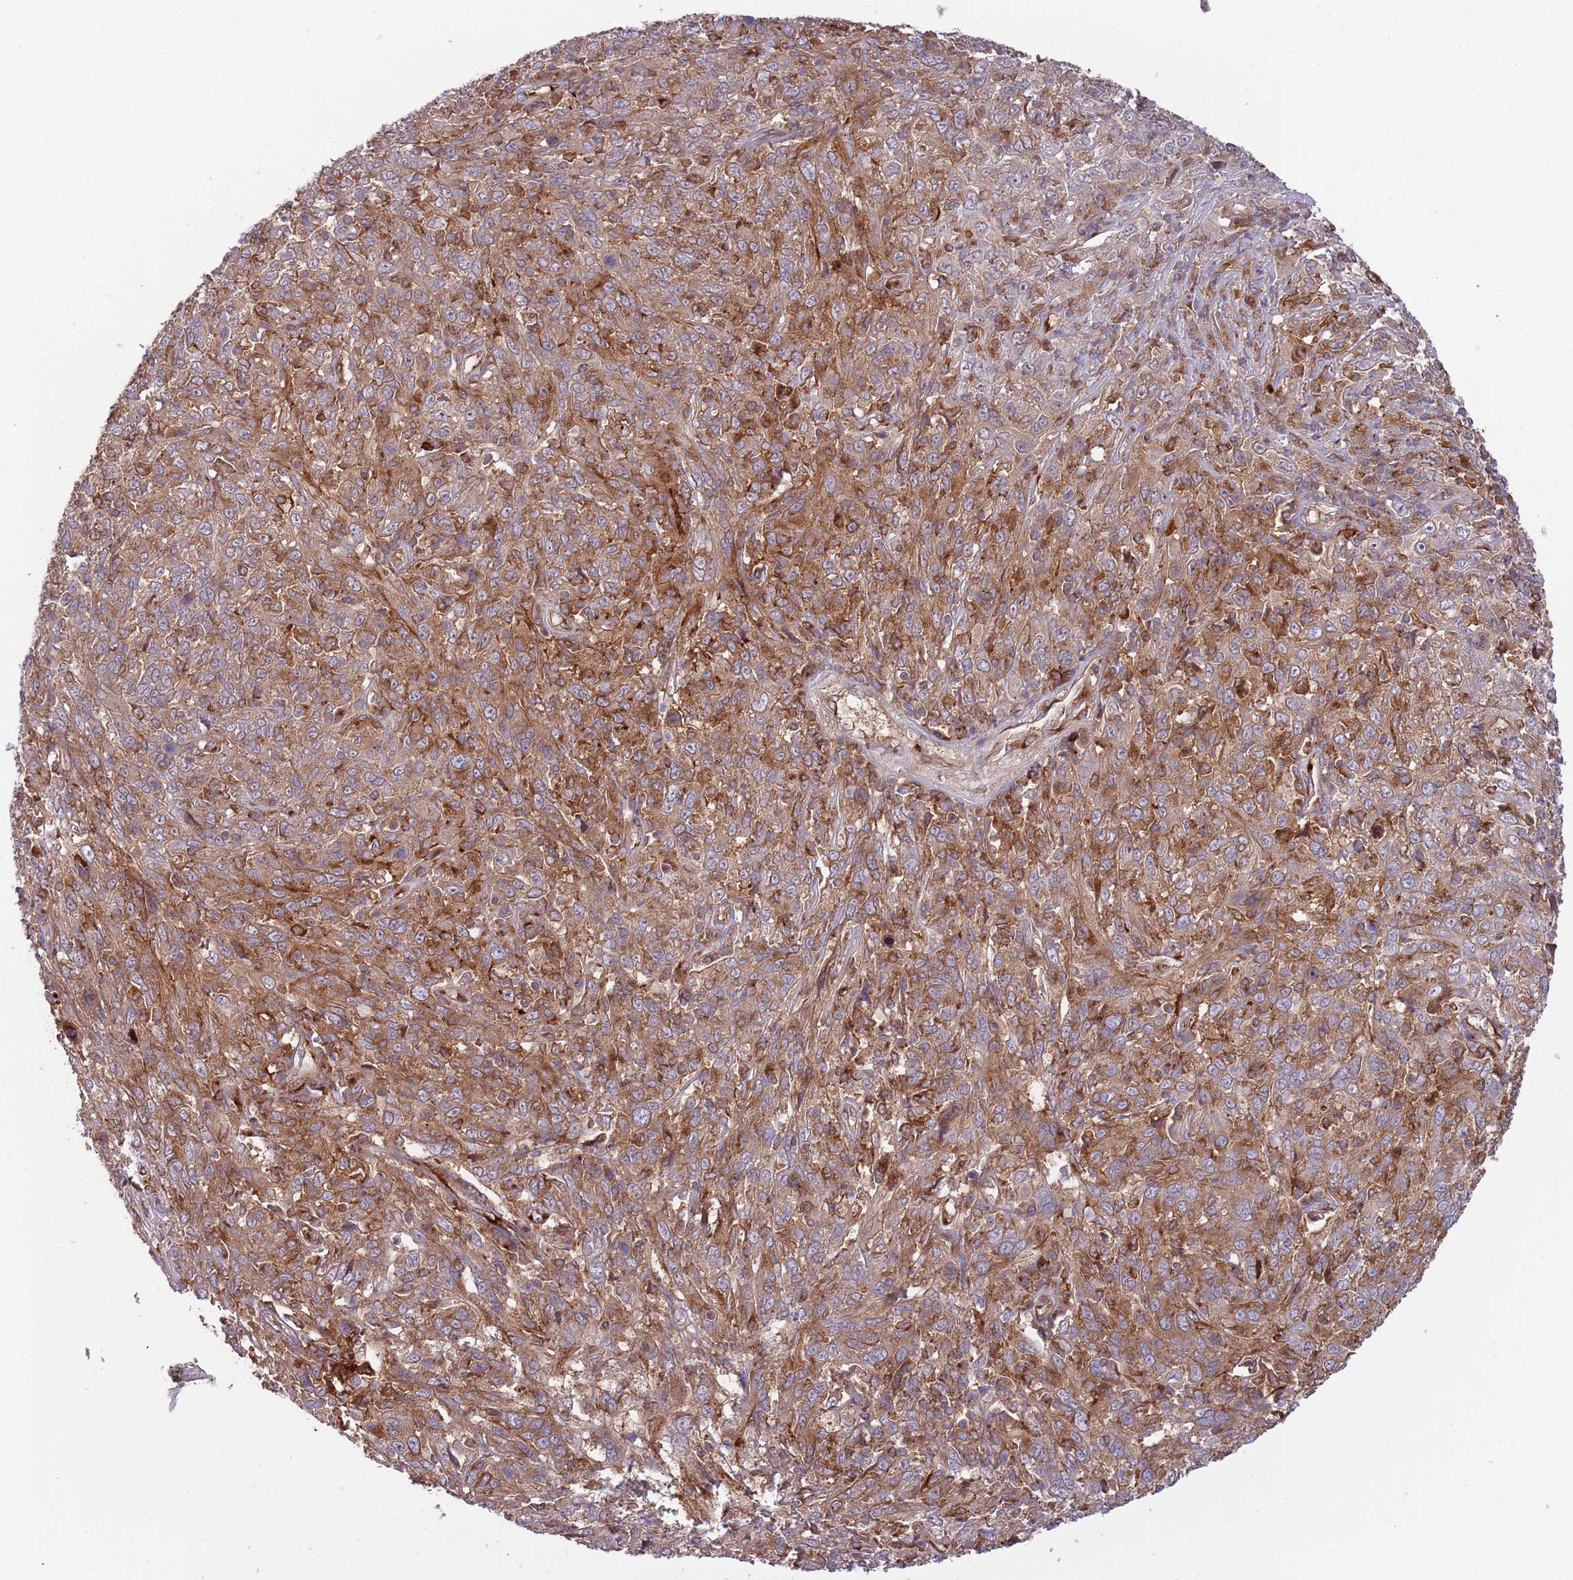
{"staining": {"intensity": "moderate", "quantity": ">75%", "location": "cytoplasmic/membranous"}, "tissue": "cervical cancer", "cell_type": "Tumor cells", "image_type": "cancer", "snomed": [{"axis": "morphology", "description": "Squamous cell carcinoma, NOS"}, {"axis": "topography", "description": "Cervix"}], "caption": "DAB immunohistochemical staining of human cervical squamous cell carcinoma displays moderate cytoplasmic/membranous protein positivity in approximately >75% of tumor cells.", "gene": "BTBD7", "patient": {"sex": "female", "age": 46}}